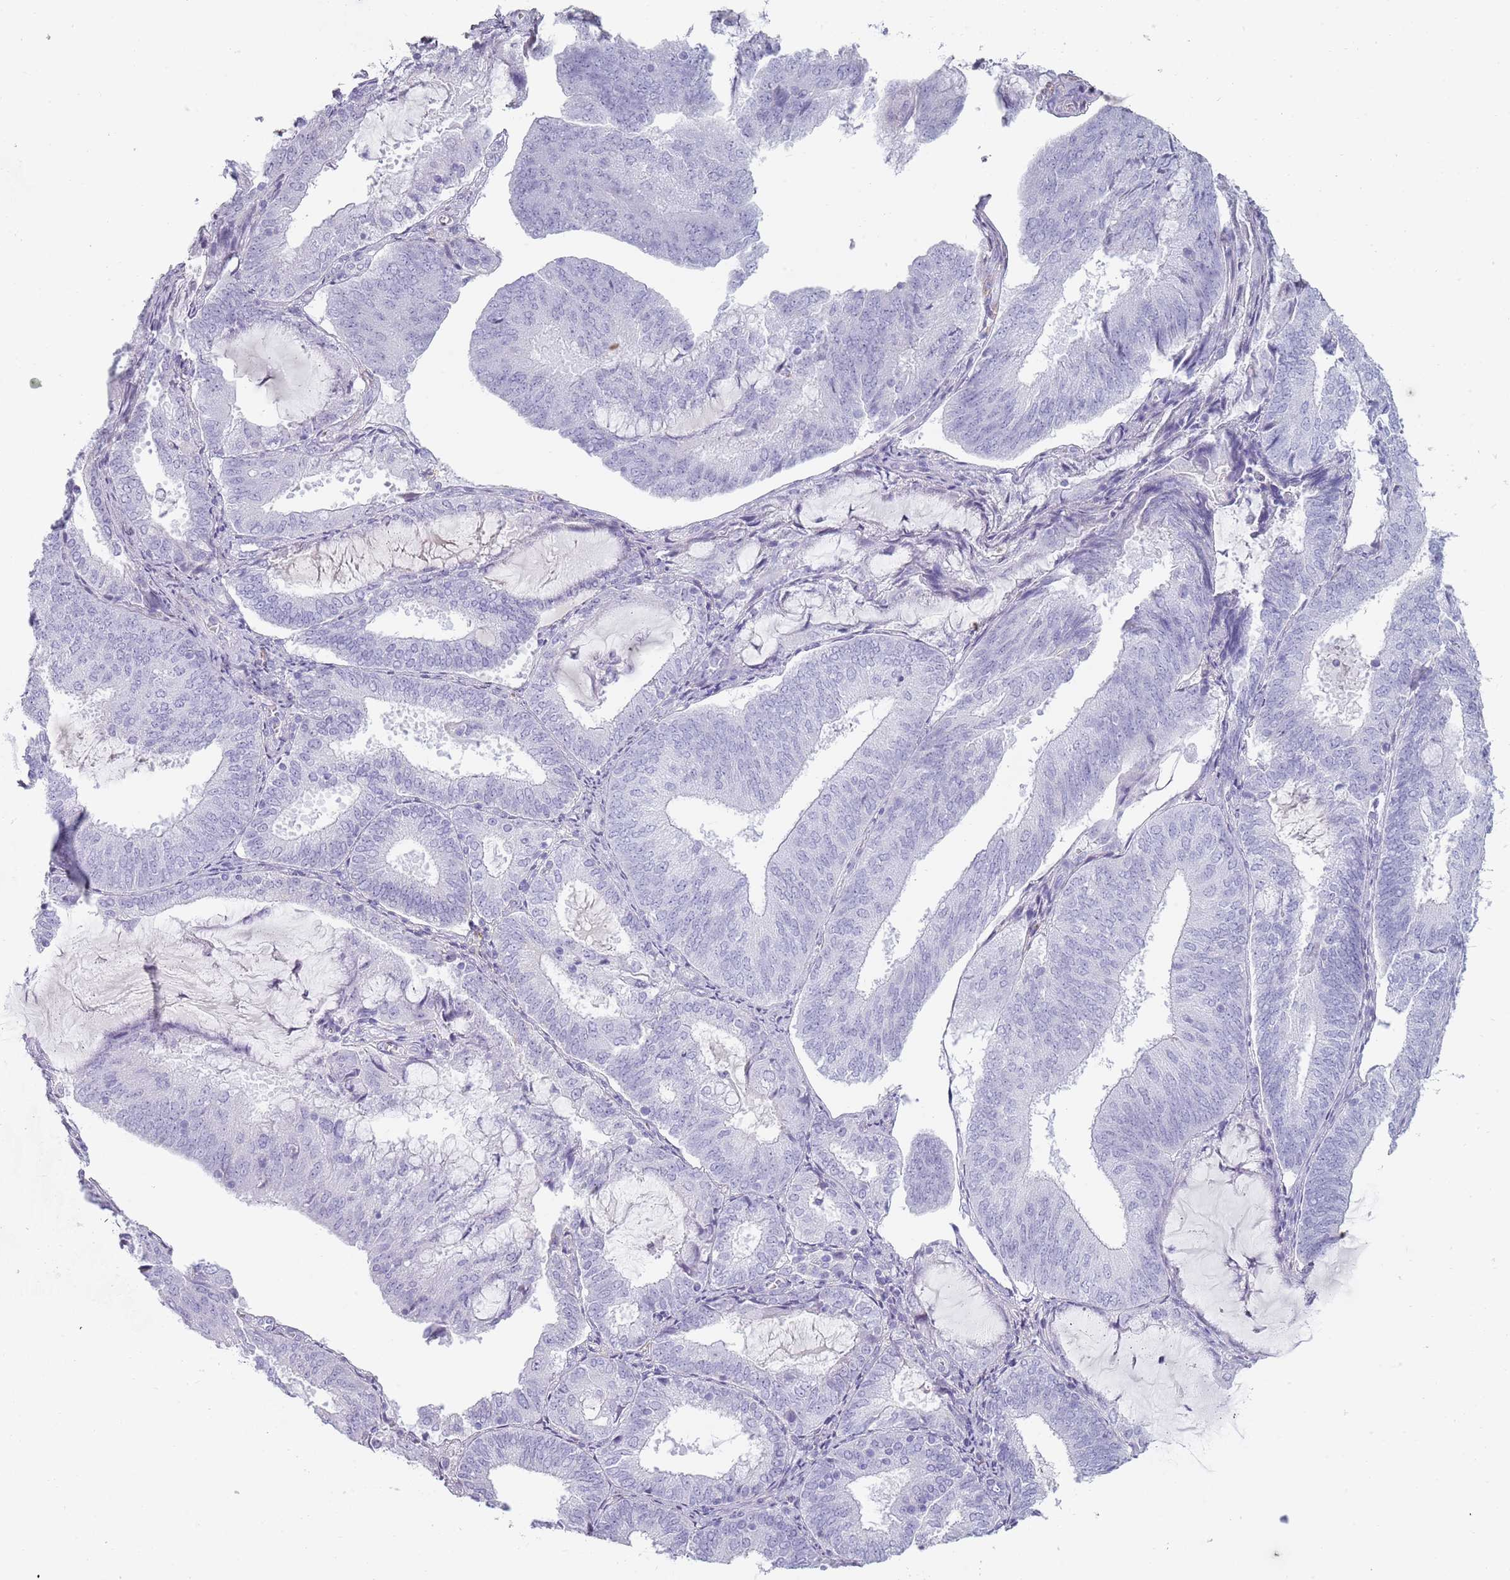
{"staining": {"intensity": "negative", "quantity": "none", "location": "none"}, "tissue": "endometrial cancer", "cell_type": "Tumor cells", "image_type": "cancer", "snomed": [{"axis": "morphology", "description": "Adenocarcinoma, NOS"}, {"axis": "topography", "description": "Endometrium"}], "caption": "An immunohistochemistry micrograph of endometrial cancer (adenocarcinoma) is shown. There is no staining in tumor cells of endometrial cancer (adenocarcinoma). (Immunohistochemistry, brightfield microscopy, high magnification).", "gene": "COLEC12", "patient": {"sex": "female", "age": 81}}